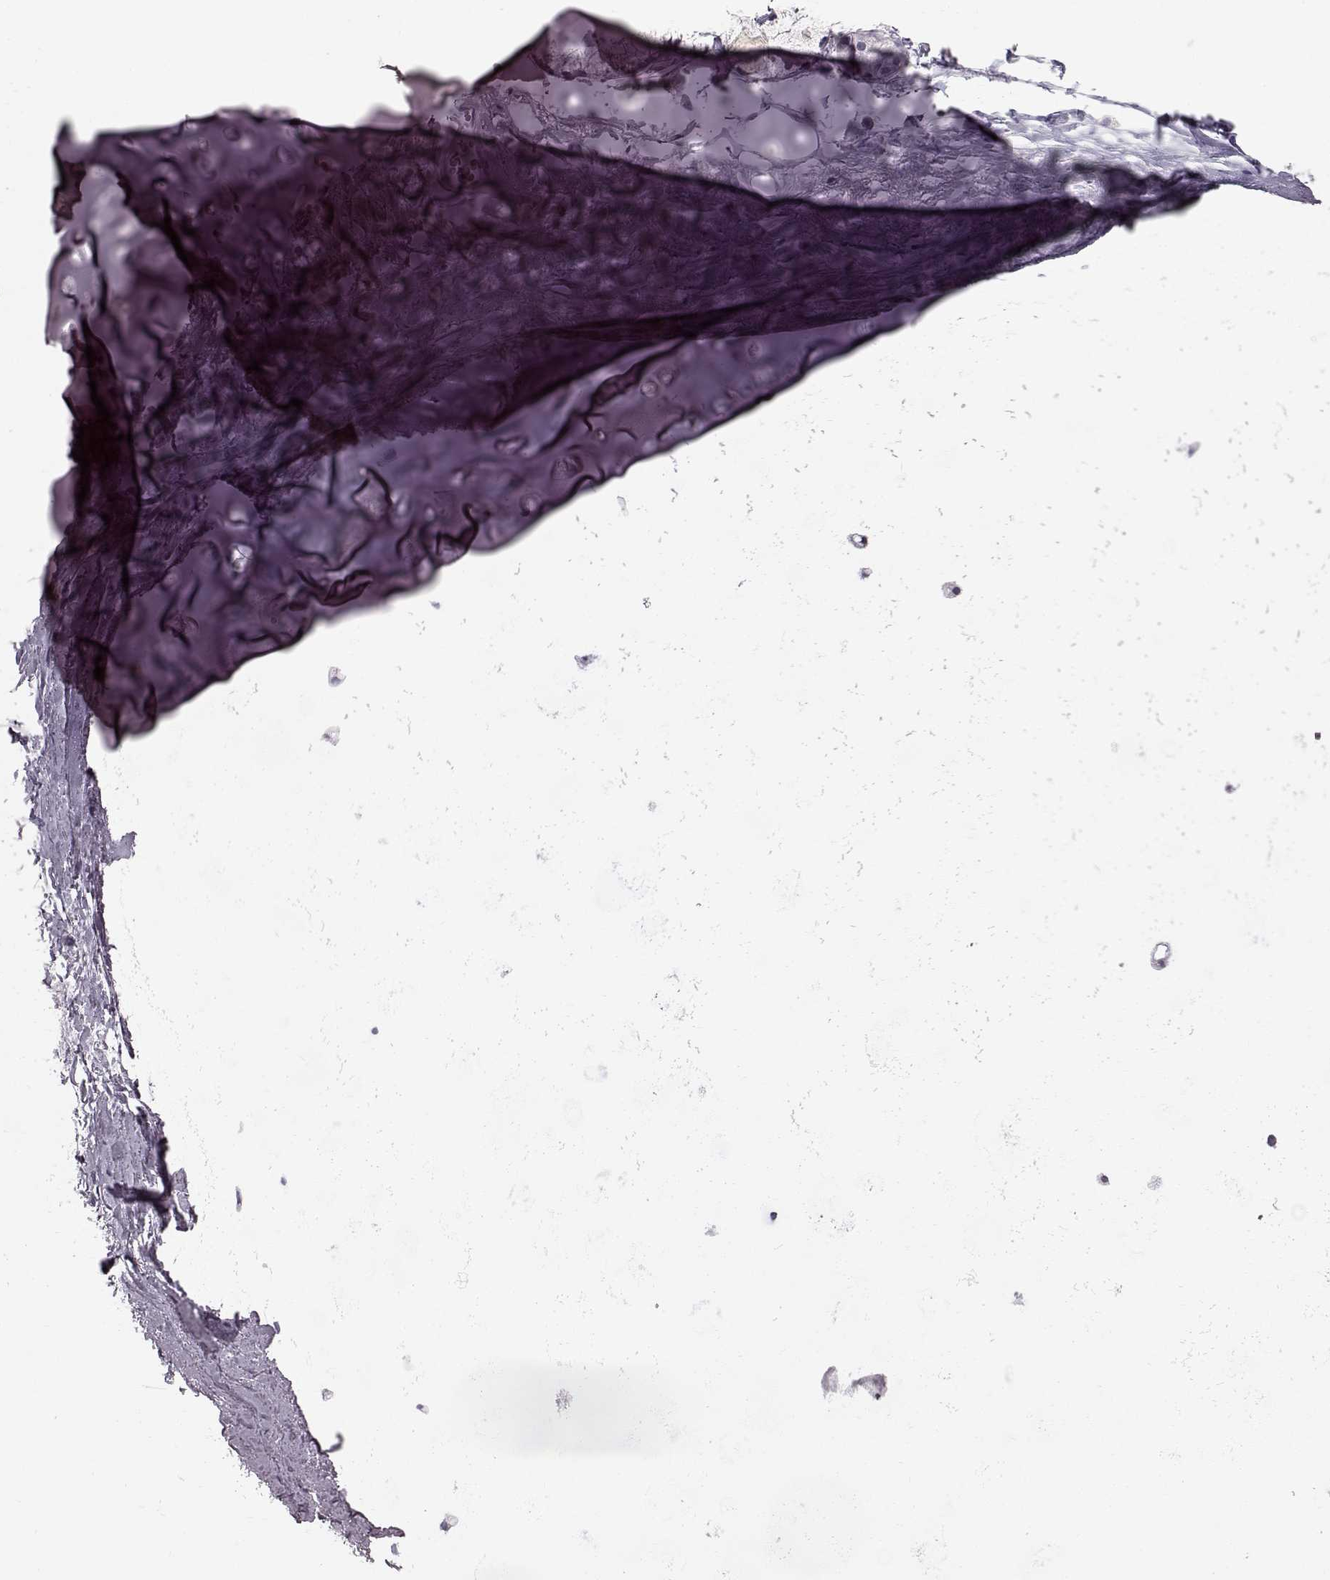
{"staining": {"intensity": "negative", "quantity": "none", "location": "none"}, "tissue": "adipose tissue", "cell_type": "Adipocytes", "image_type": "normal", "snomed": [{"axis": "morphology", "description": "Normal tissue, NOS"}, {"axis": "topography", "description": "Cartilage tissue"}, {"axis": "topography", "description": "Bronchus"}], "caption": "This is an IHC image of benign human adipose tissue. There is no expression in adipocytes.", "gene": "SLC28A2", "patient": {"sex": "female", "age": 79}}